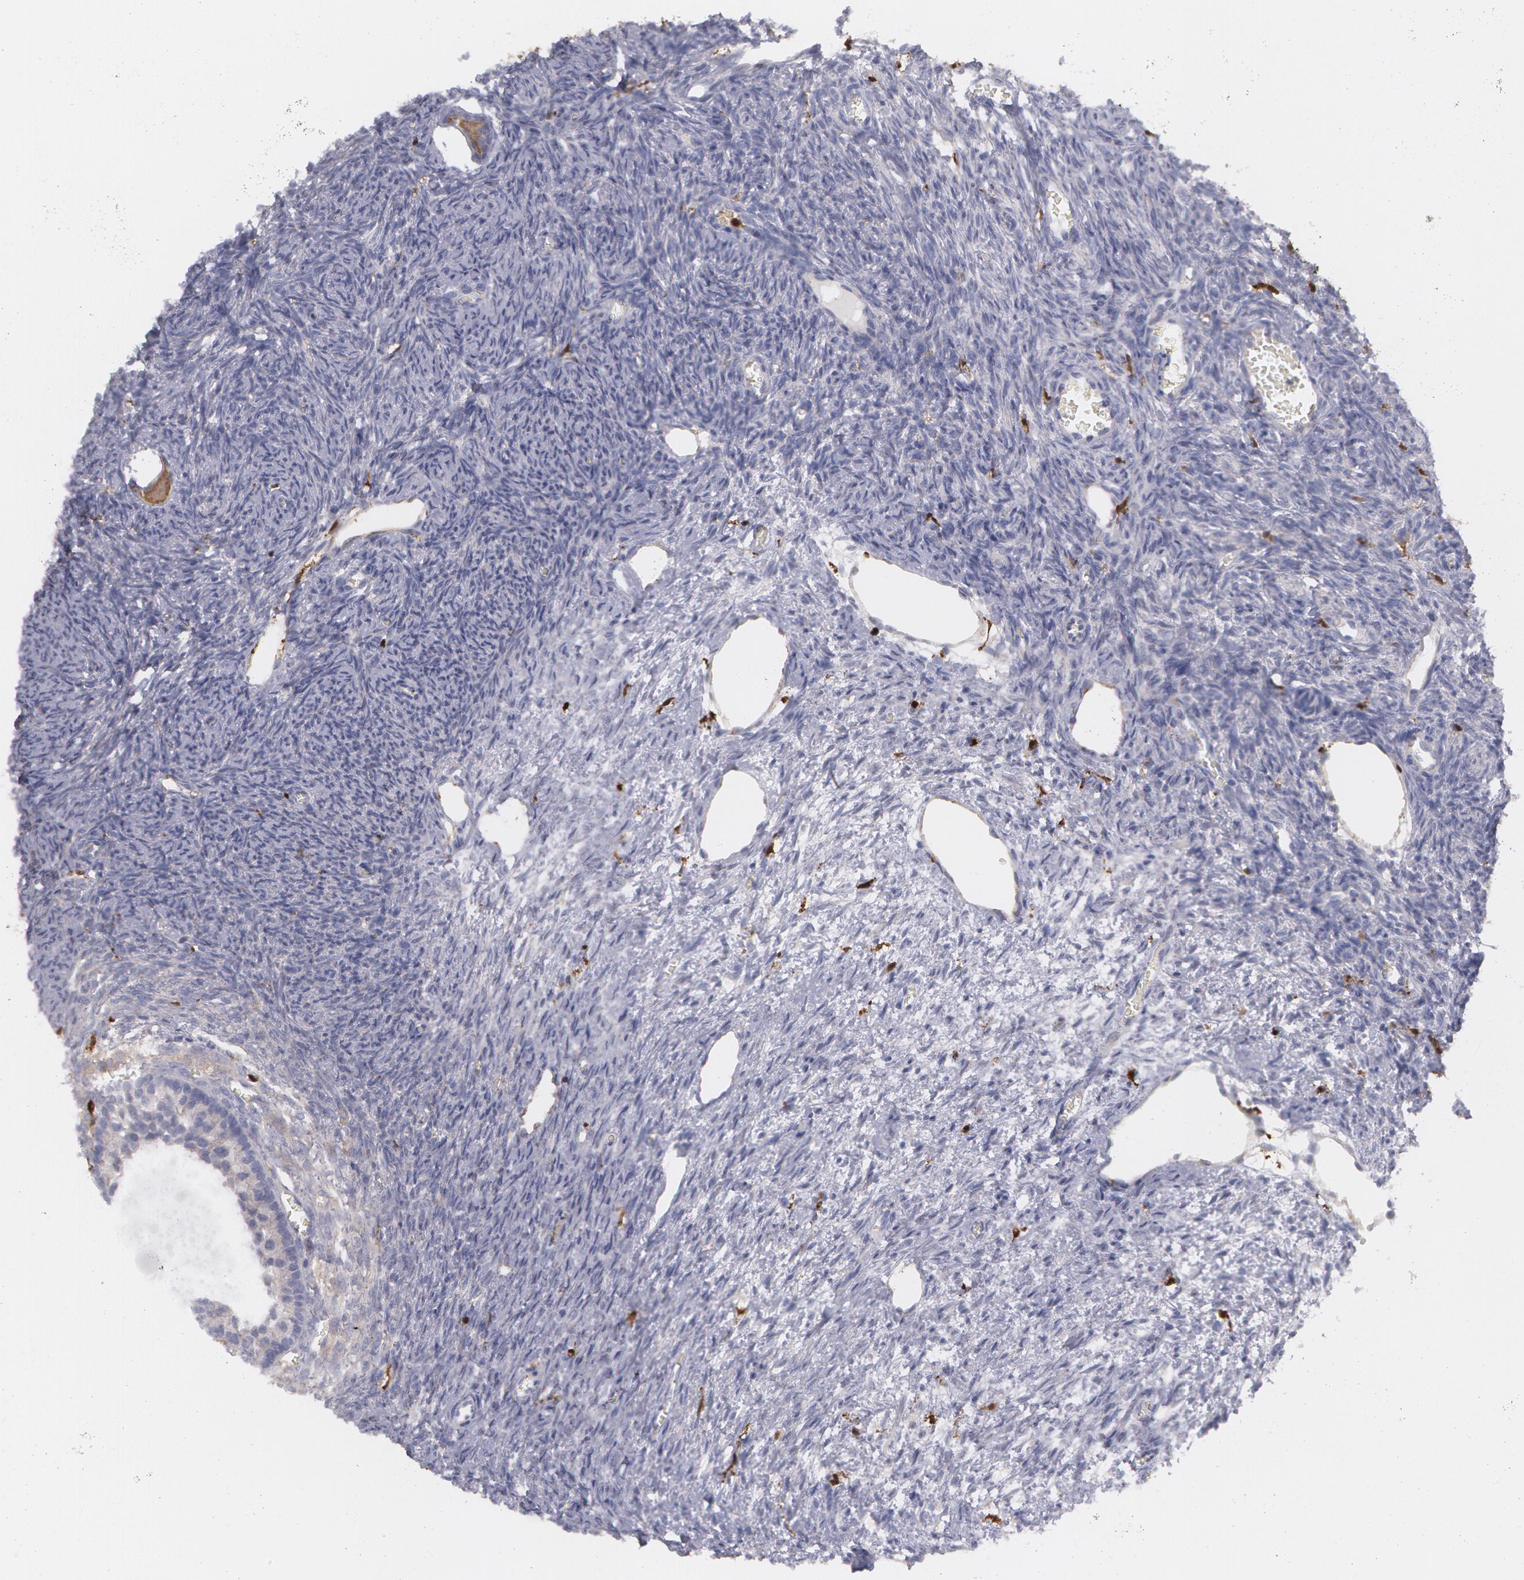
{"staining": {"intensity": "negative", "quantity": "none", "location": "none"}, "tissue": "ovary", "cell_type": "Follicle cells", "image_type": "normal", "snomed": [{"axis": "morphology", "description": "Normal tissue, NOS"}, {"axis": "topography", "description": "Ovary"}], "caption": "A high-resolution micrograph shows immunohistochemistry staining of benign ovary, which shows no significant positivity in follicle cells. The staining is performed using DAB (3,3'-diaminobenzidine) brown chromogen with nuclei counter-stained in using hematoxylin.", "gene": "SYK", "patient": {"sex": "female", "age": 27}}